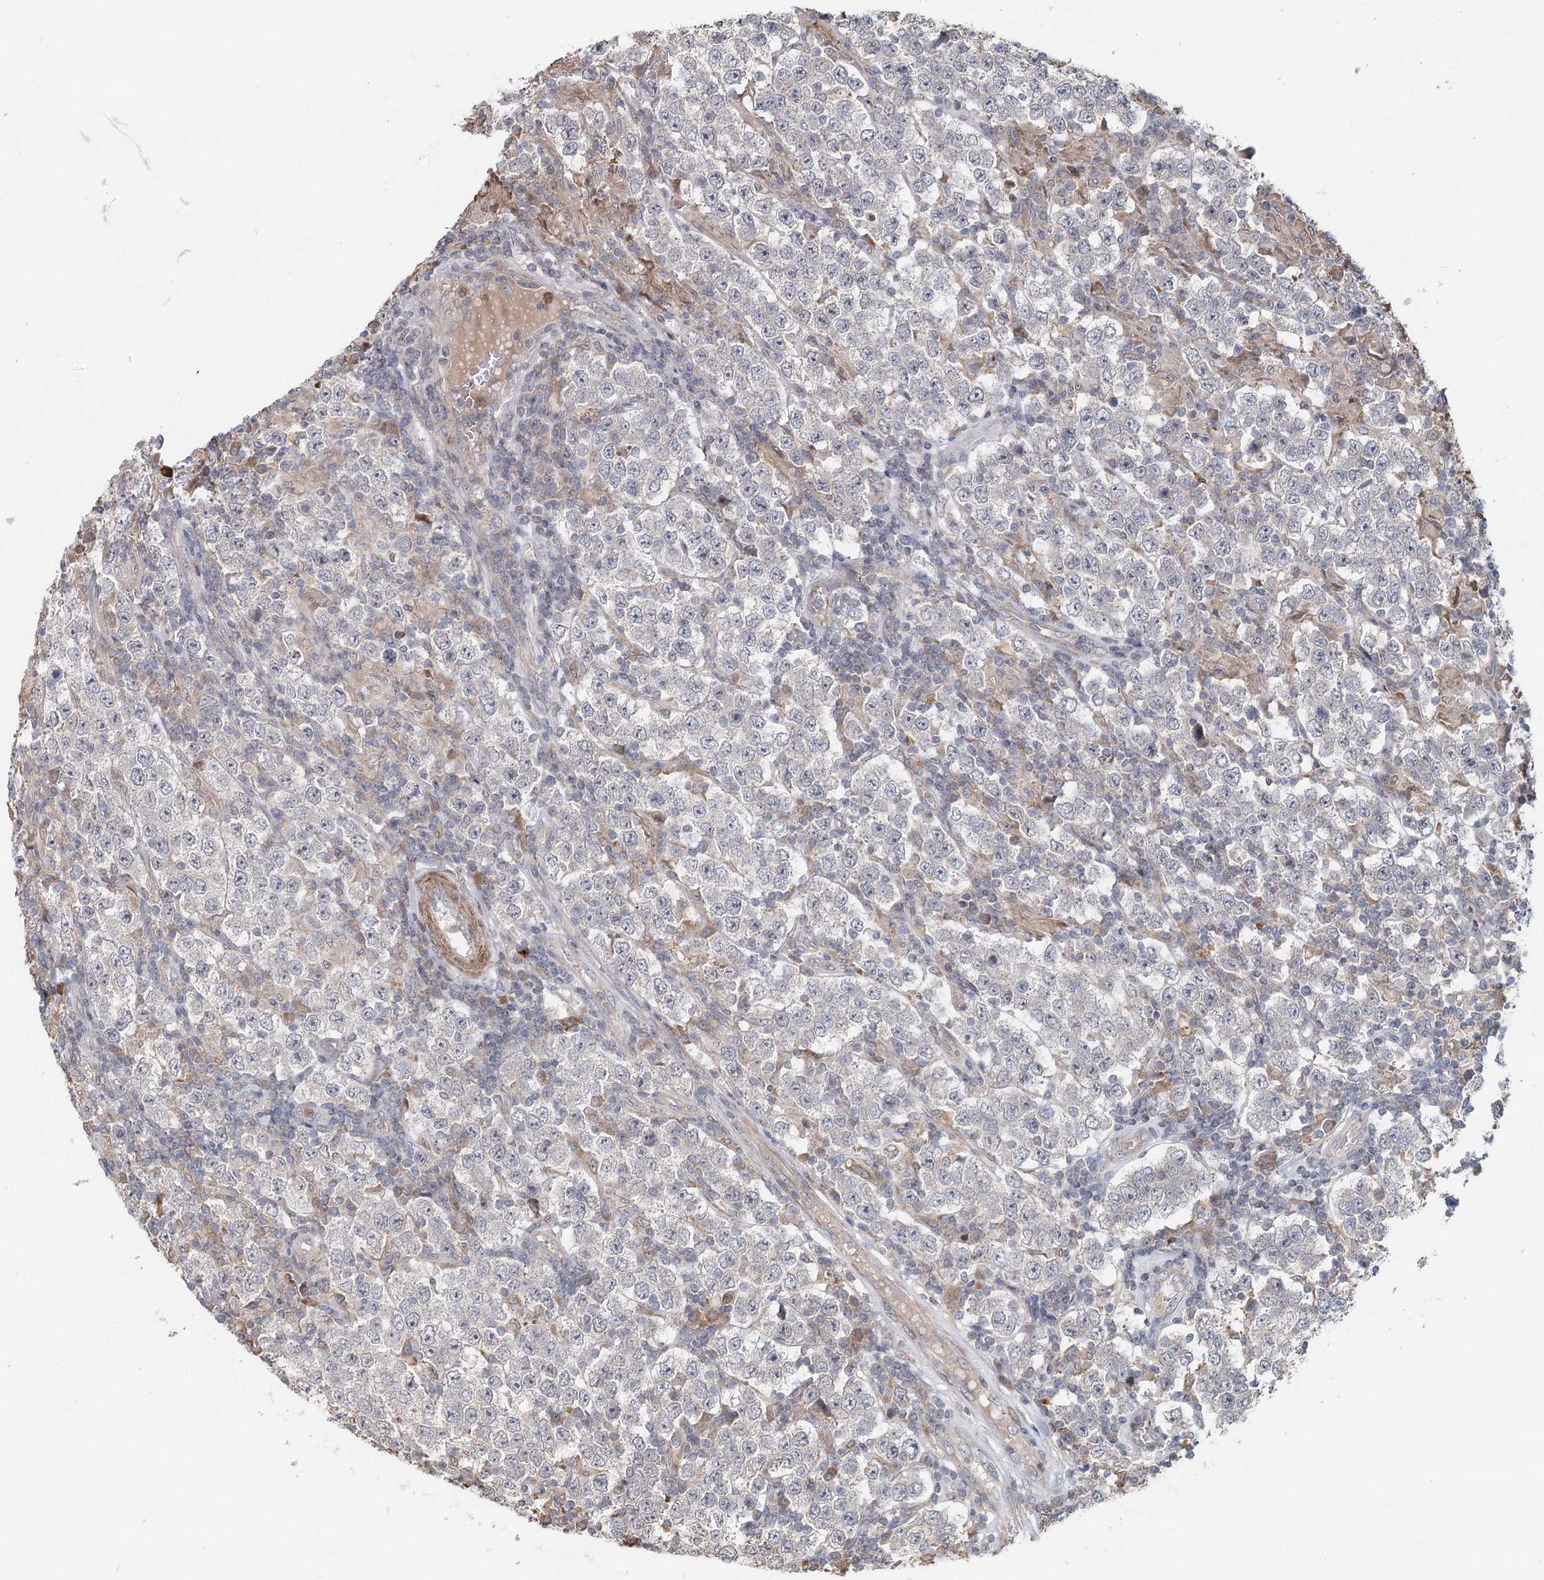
{"staining": {"intensity": "negative", "quantity": "none", "location": "none"}, "tissue": "testis cancer", "cell_type": "Tumor cells", "image_type": "cancer", "snomed": [{"axis": "morphology", "description": "Normal tissue, NOS"}, {"axis": "morphology", "description": "Urothelial carcinoma, High grade"}, {"axis": "morphology", "description": "Seminoma, NOS"}, {"axis": "morphology", "description": "Carcinoma, Embryonal, NOS"}, {"axis": "topography", "description": "Urinary bladder"}, {"axis": "topography", "description": "Testis"}], "caption": "Image shows no significant protein positivity in tumor cells of testis cancer (embryonal carcinoma). The staining was performed using DAB (3,3'-diaminobenzidine) to visualize the protein expression in brown, while the nuclei were stained in blue with hematoxylin (Magnification: 20x).", "gene": "RNF111", "patient": {"sex": "male", "age": 41}}